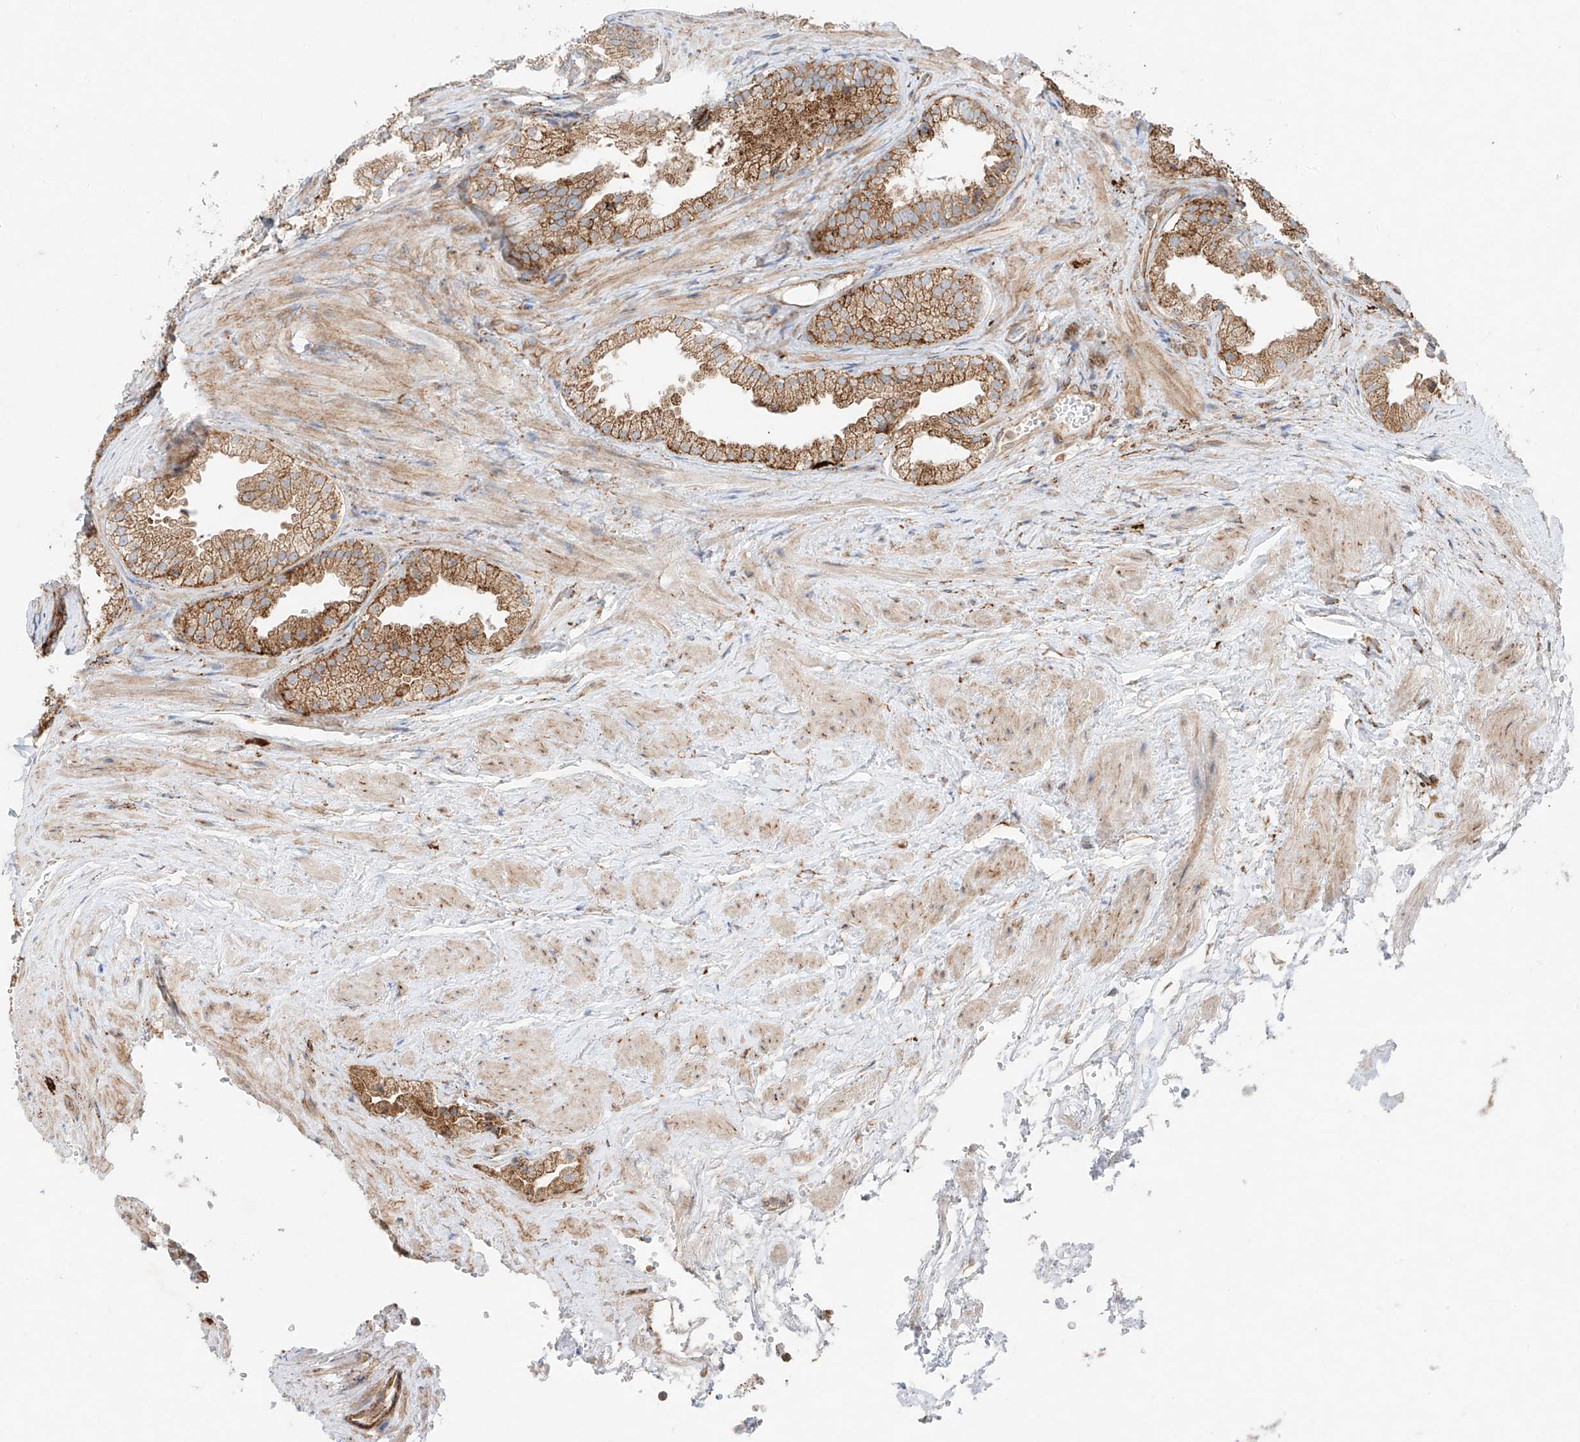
{"staining": {"intensity": "moderate", "quantity": ">75%", "location": "cytoplasmic/membranous"}, "tissue": "prostate", "cell_type": "Glandular cells", "image_type": "normal", "snomed": [{"axis": "morphology", "description": "Normal tissue, NOS"}, {"axis": "topography", "description": "Prostate"}], "caption": "IHC staining of unremarkable prostate, which demonstrates medium levels of moderate cytoplasmic/membranous staining in about >75% of glandular cells indicating moderate cytoplasmic/membranous protein staining. The staining was performed using DAB (brown) for protein detection and nuclei were counterstained in hematoxylin (blue).", "gene": "EIPR1", "patient": {"sex": "male", "age": 76}}